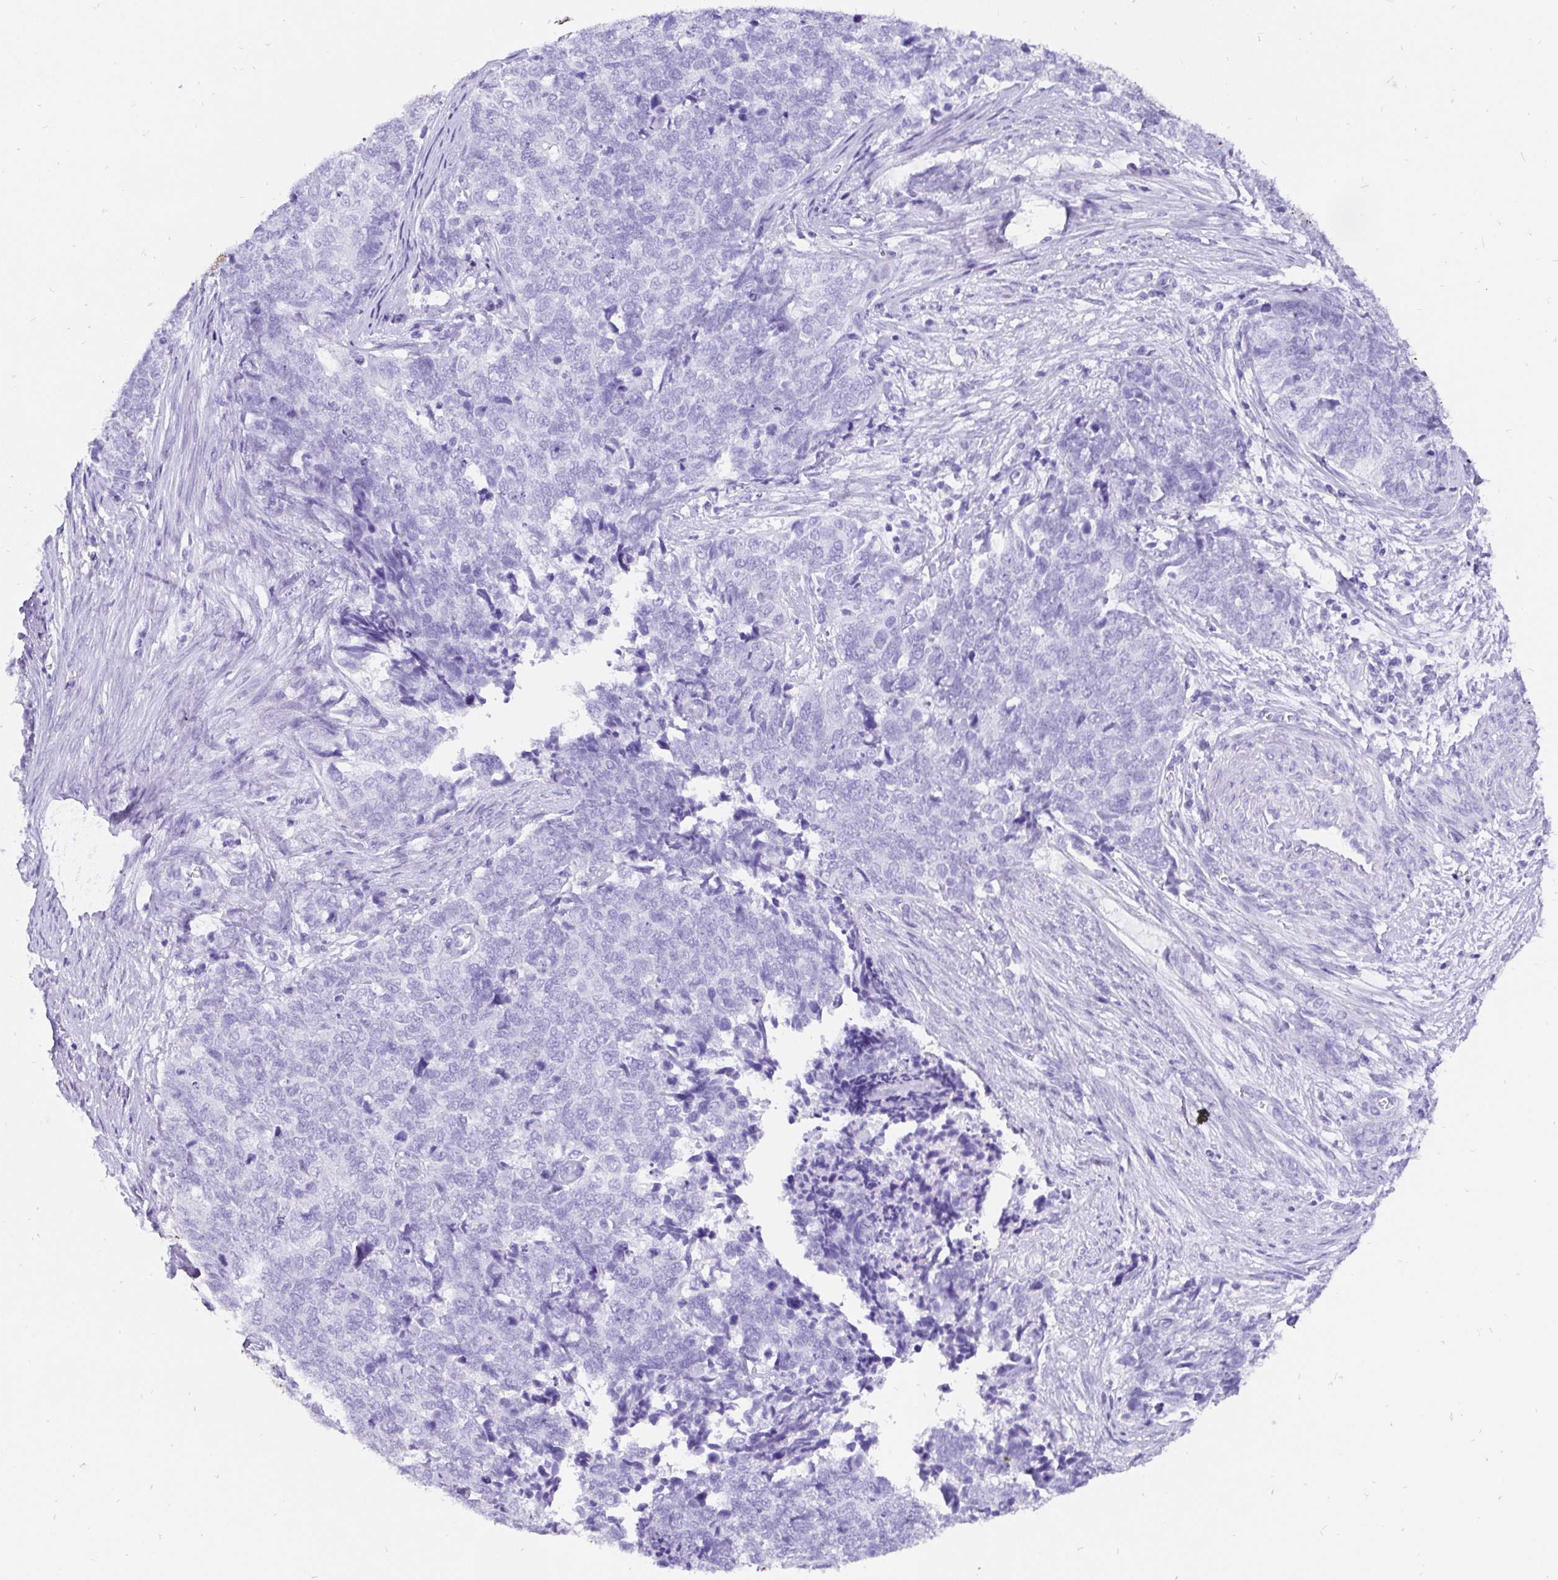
{"staining": {"intensity": "negative", "quantity": "none", "location": "none"}, "tissue": "cervical cancer", "cell_type": "Tumor cells", "image_type": "cancer", "snomed": [{"axis": "morphology", "description": "Adenocarcinoma, NOS"}, {"axis": "topography", "description": "Cervix"}], "caption": "Tumor cells are negative for brown protein staining in cervical cancer.", "gene": "KRT13", "patient": {"sex": "female", "age": 63}}